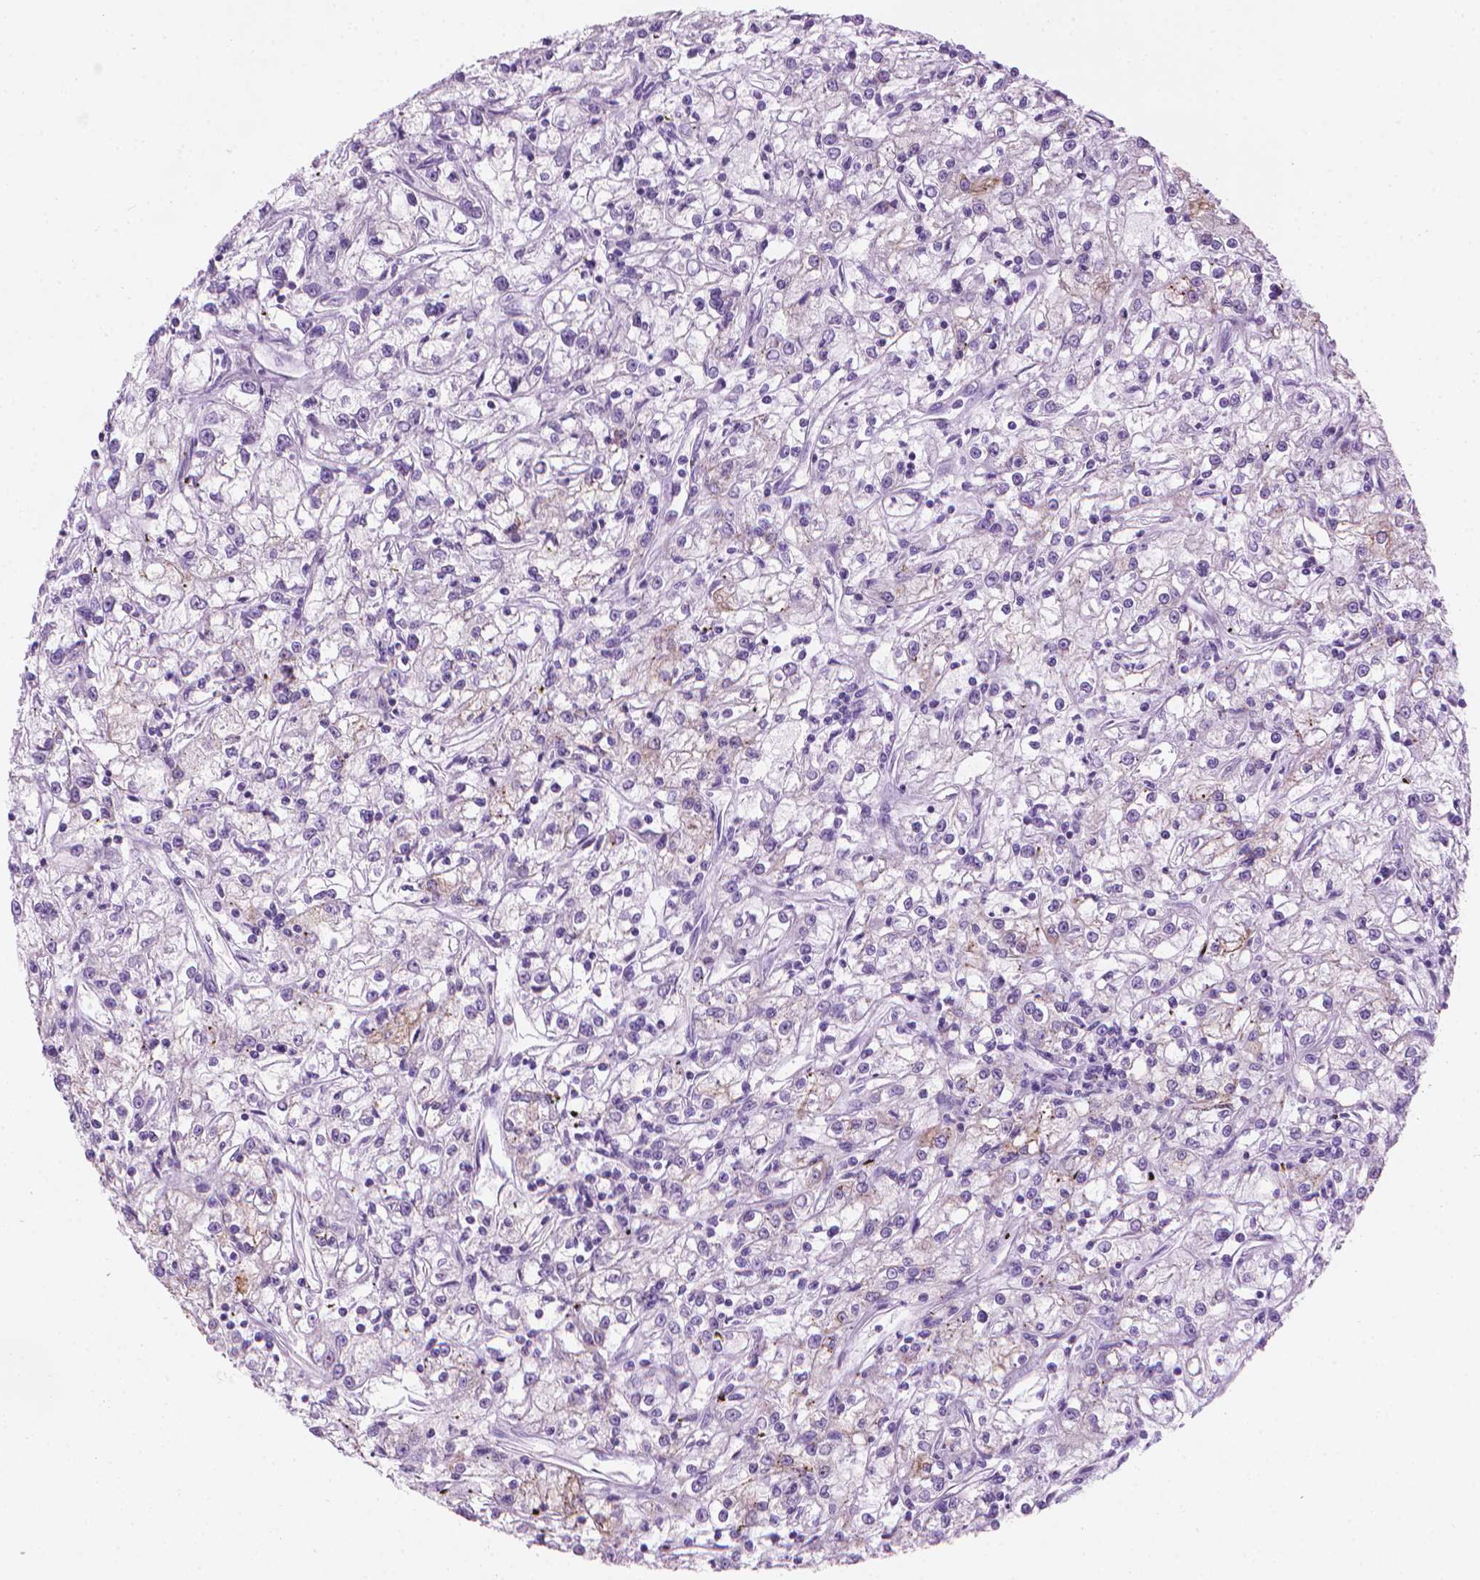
{"staining": {"intensity": "negative", "quantity": "none", "location": "none"}, "tissue": "renal cancer", "cell_type": "Tumor cells", "image_type": "cancer", "snomed": [{"axis": "morphology", "description": "Adenocarcinoma, NOS"}, {"axis": "topography", "description": "Kidney"}], "caption": "This is an immunohistochemistry (IHC) photomicrograph of renal cancer. There is no expression in tumor cells.", "gene": "TTC29", "patient": {"sex": "female", "age": 59}}